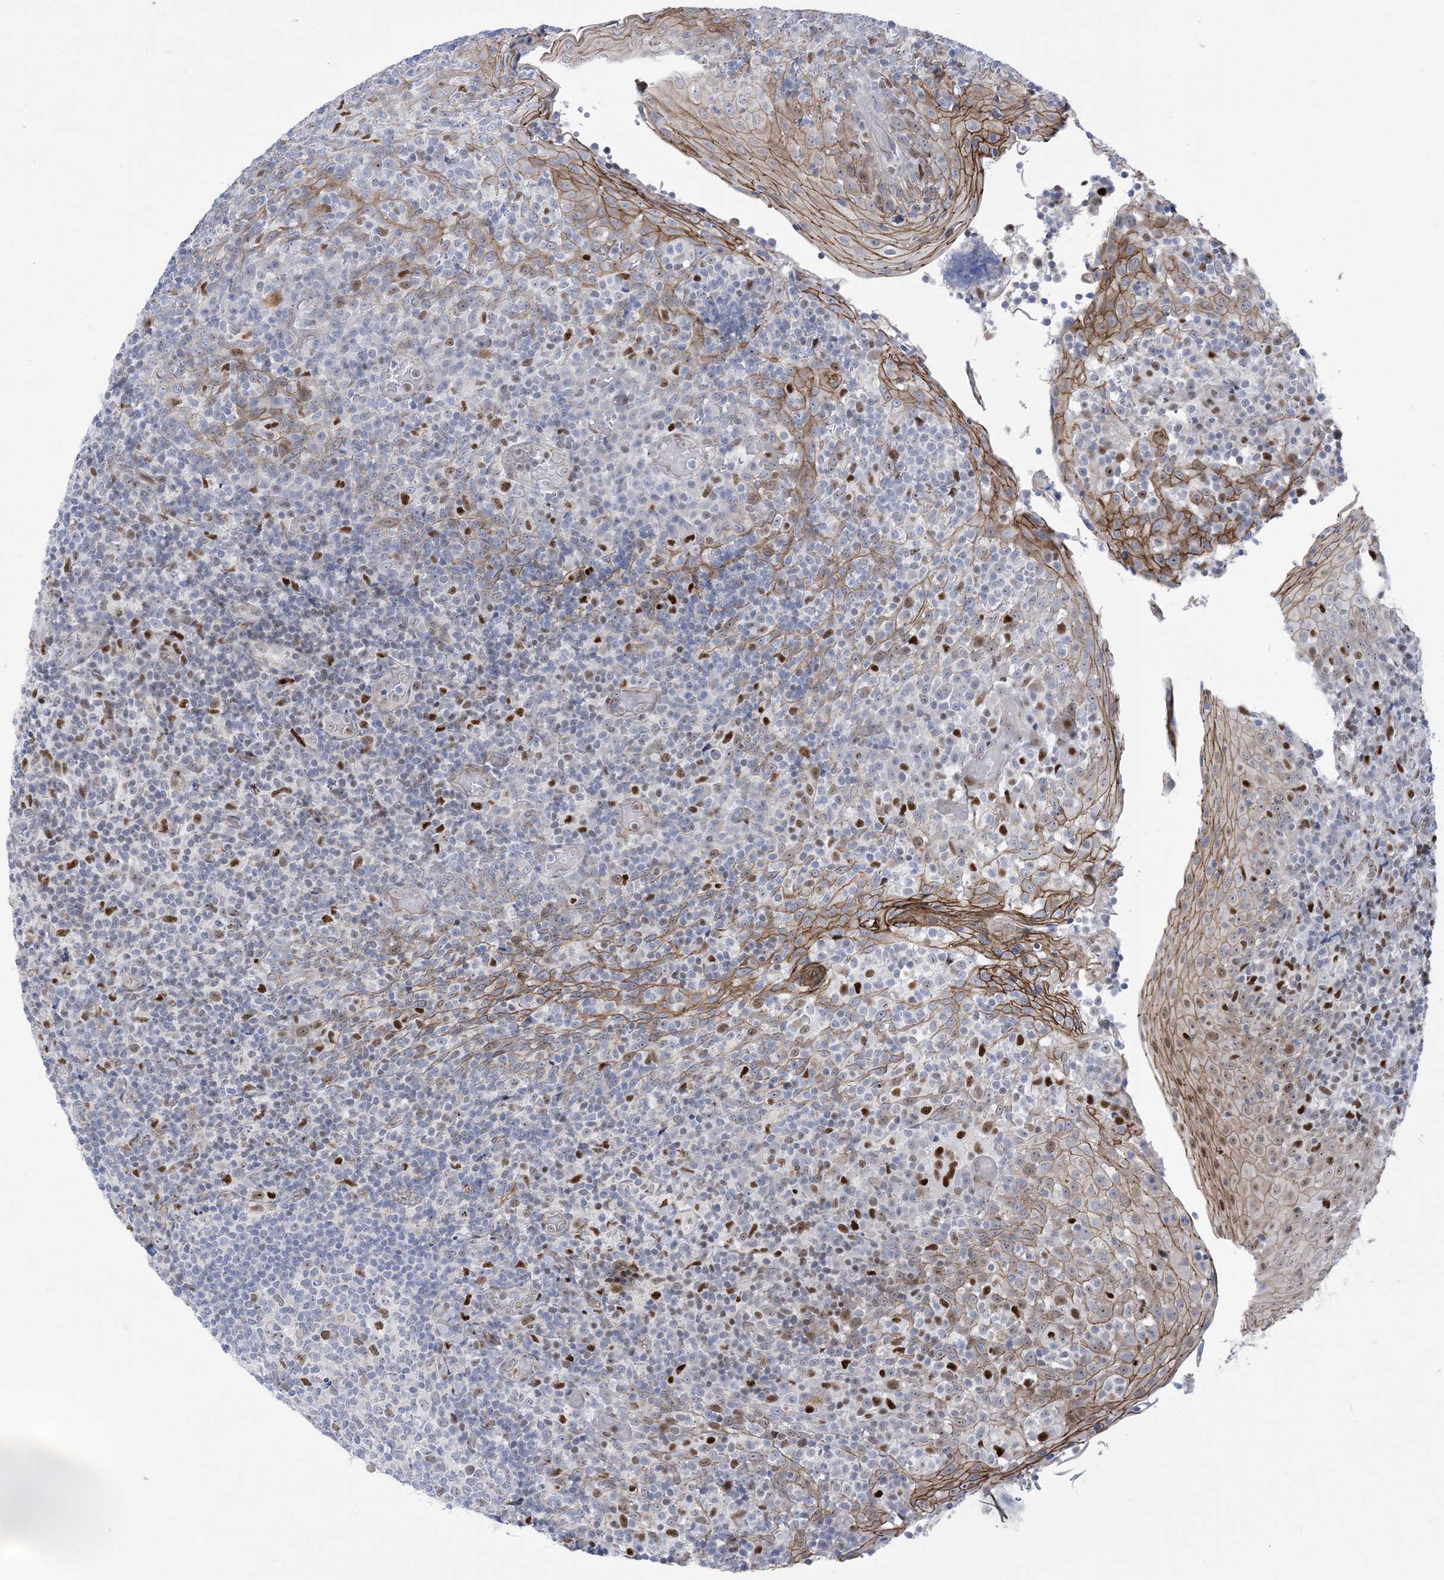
{"staining": {"intensity": "moderate", "quantity": "<25%", "location": "nuclear"}, "tissue": "tonsil", "cell_type": "Germinal center cells", "image_type": "normal", "snomed": [{"axis": "morphology", "description": "Normal tissue, NOS"}, {"axis": "topography", "description": "Tonsil"}], "caption": "Moderate nuclear positivity for a protein is identified in approximately <25% of germinal center cells of benign tonsil using immunohistochemistry.", "gene": "MARS2", "patient": {"sex": "female", "age": 19}}